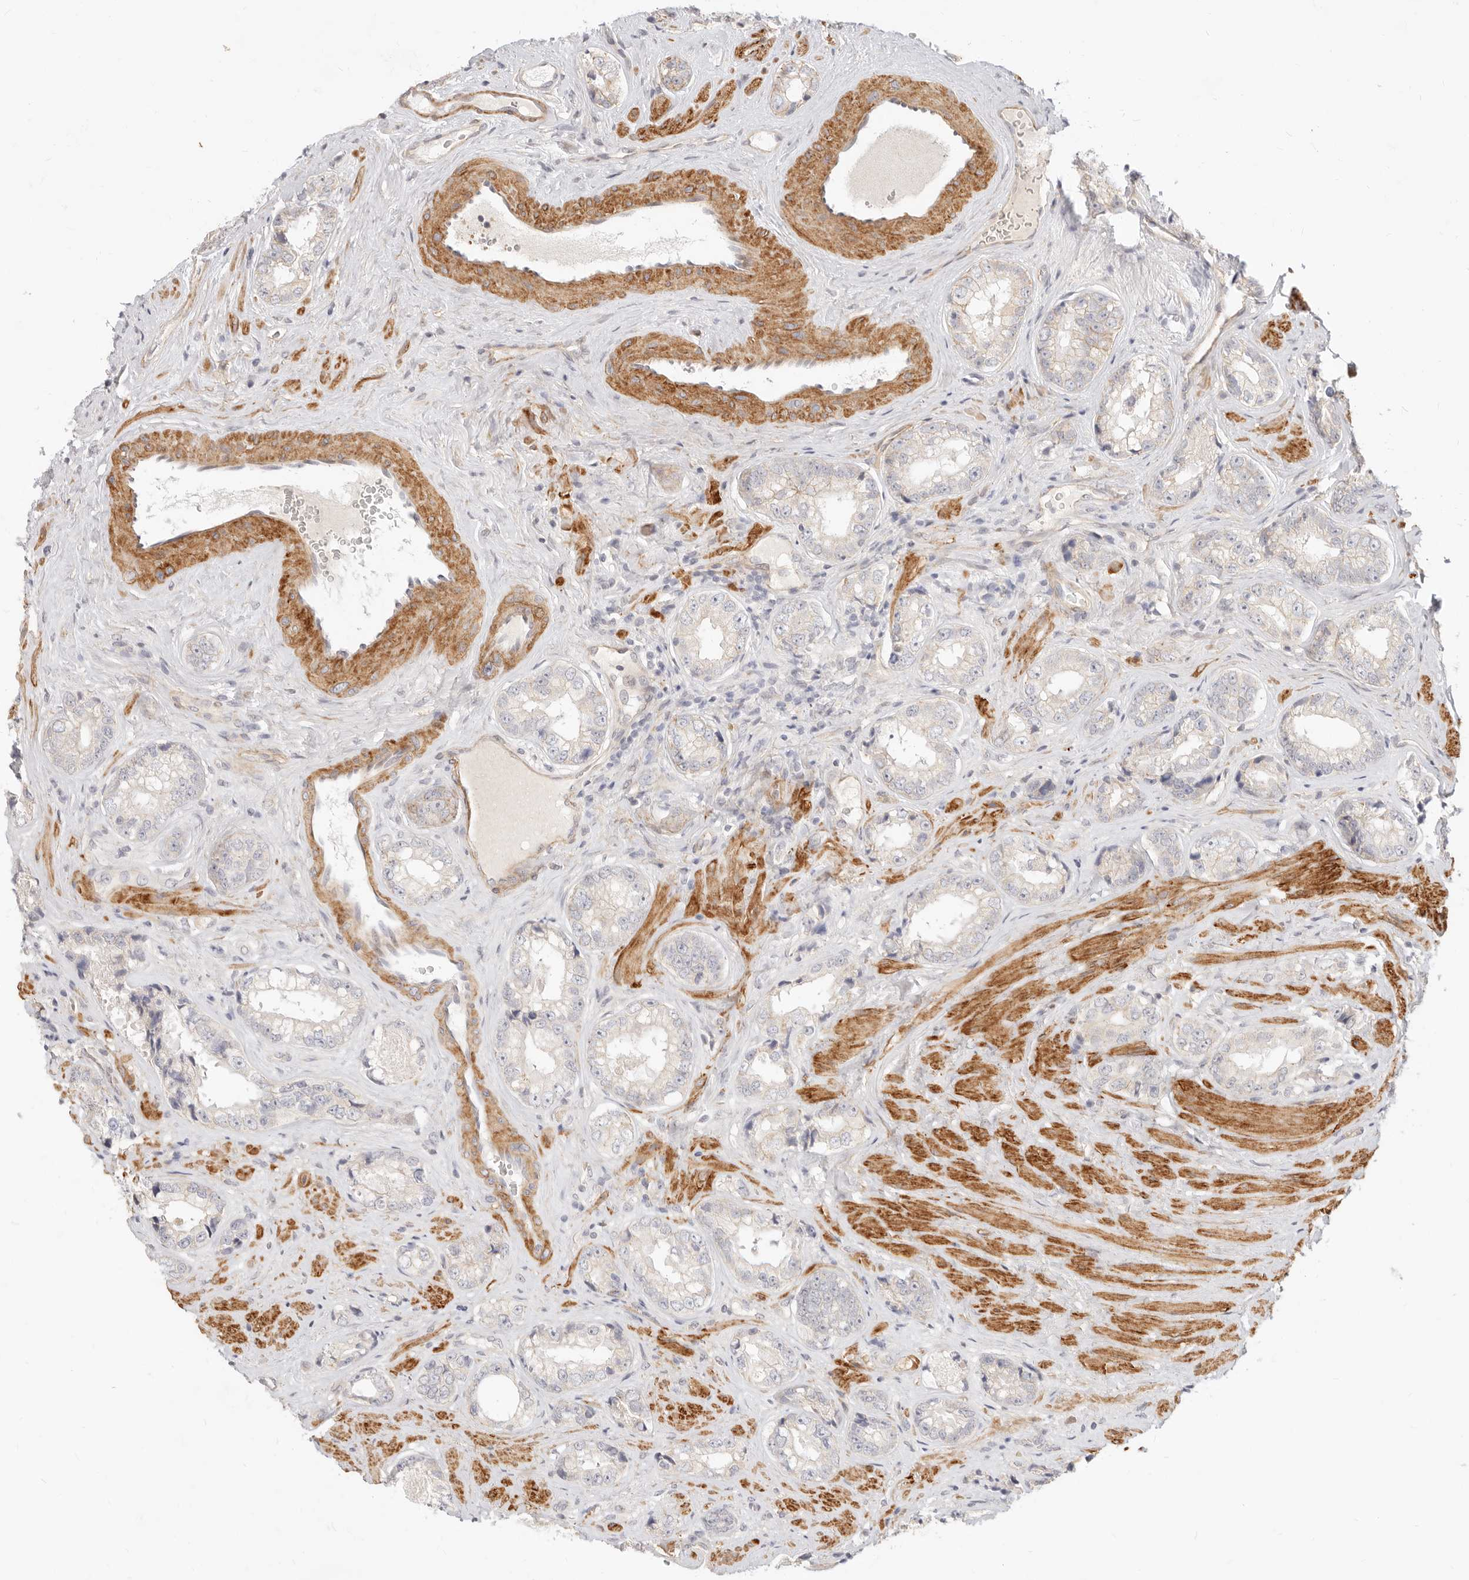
{"staining": {"intensity": "weak", "quantity": "<25%", "location": "cytoplasmic/membranous"}, "tissue": "prostate cancer", "cell_type": "Tumor cells", "image_type": "cancer", "snomed": [{"axis": "morphology", "description": "Adenocarcinoma, High grade"}, {"axis": "topography", "description": "Prostate"}], "caption": "A high-resolution image shows IHC staining of prostate cancer, which exhibits no significant positivity in tumor cells.", "gene": "UBXN10", "patient": {"sex": "male", "age": 61}}